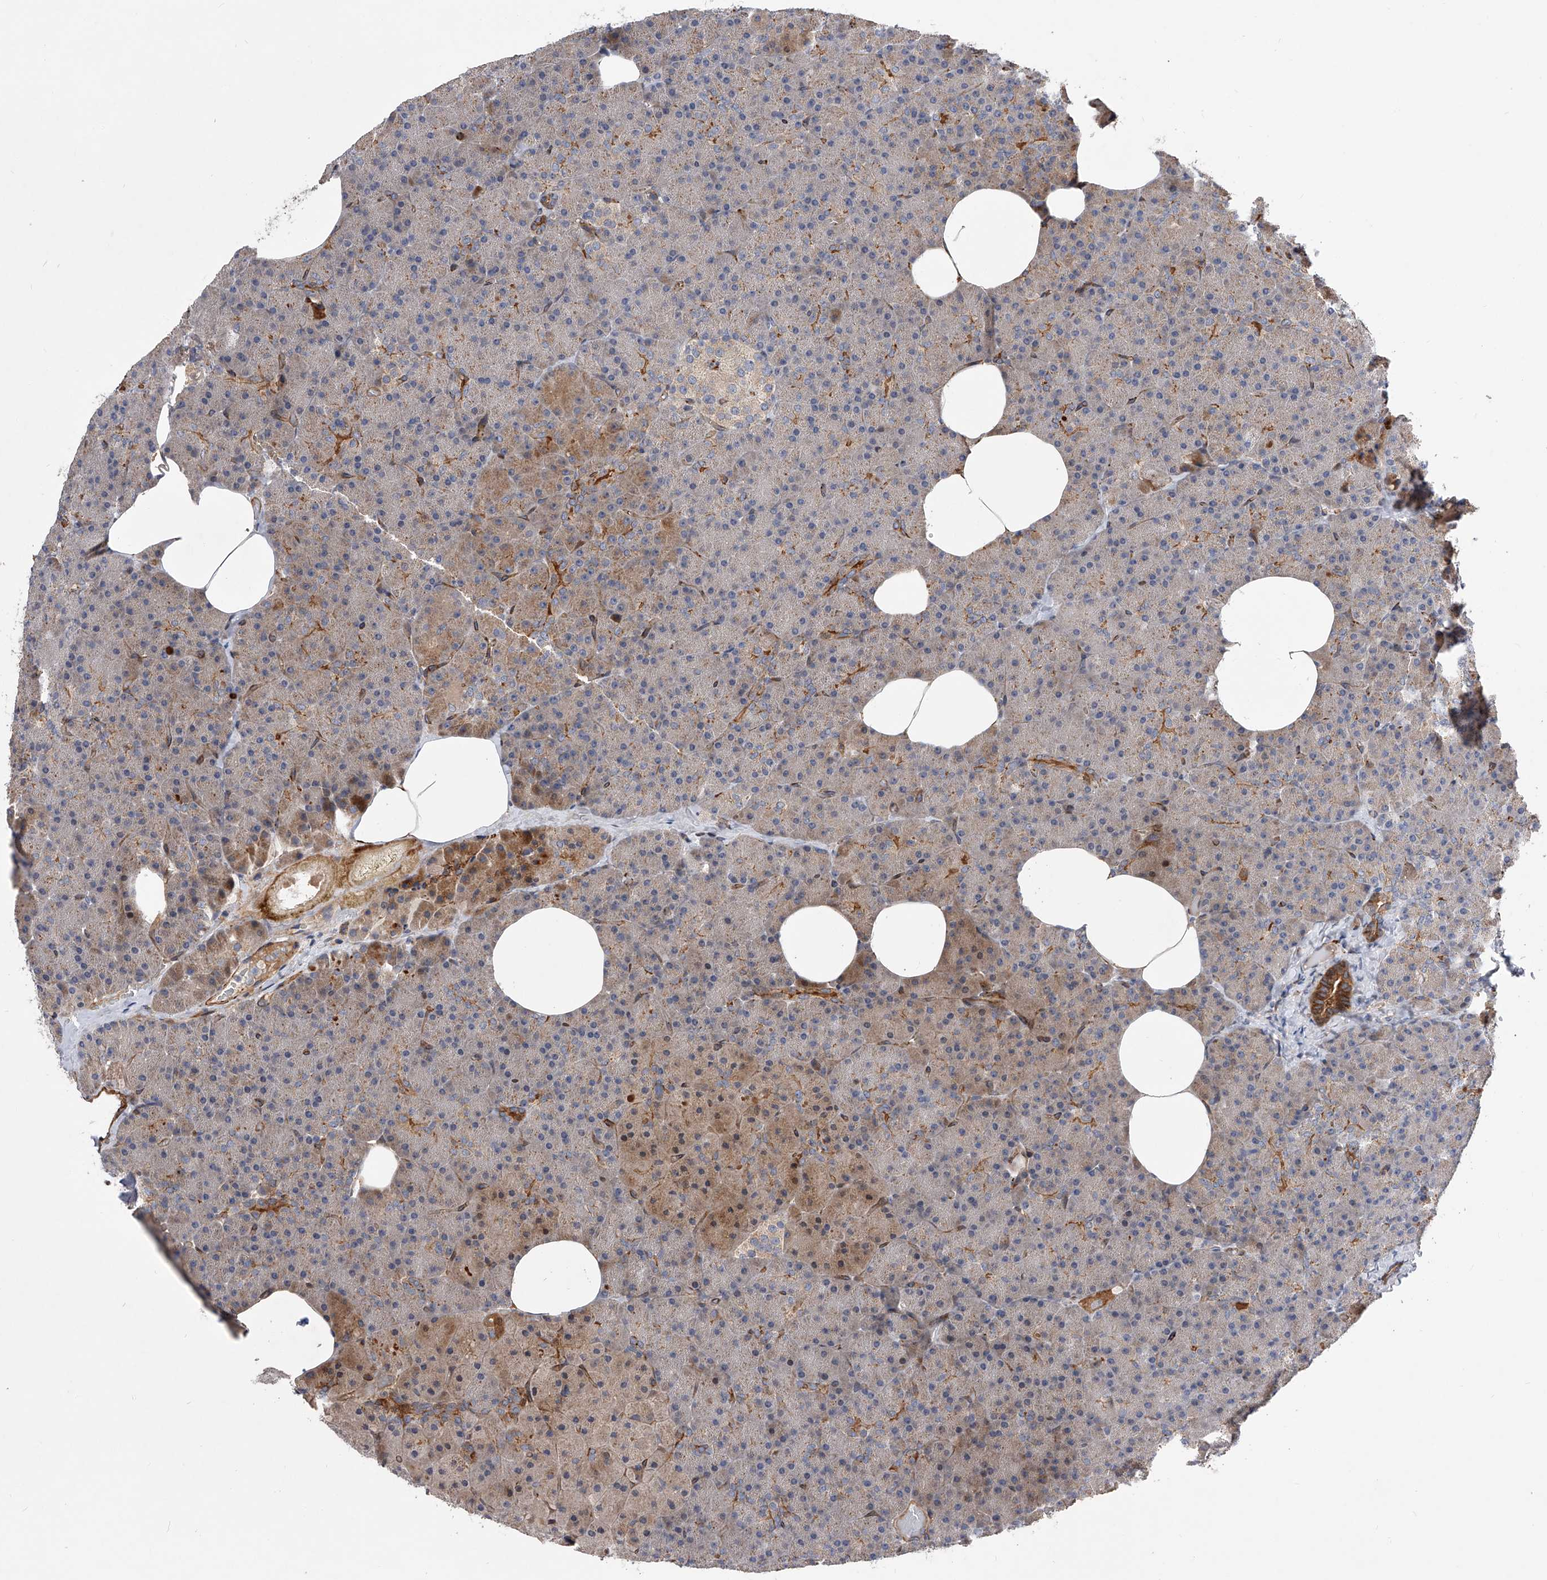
{"staining": {"intensity": "strong", "quantity": "<25%", "location": "cytoplasmic/membranous"}, "tissue": "pancreas", "cell_type": "Exocrine glandular cells", "image_type": "normal", "snomed": [{"axis": "morphology", "description": "Normal tissue, NOS"}, {"axis": "morphology", "description": "Carcinoid, malignant, NOS"}, {"axis": "topography", "description": "Pancreas"}], "caption": "IHC of normal pancreas exhibits medium levels of strong cytoplasmic/membranous positivity in about <25% of exocrine glandular cells.", "gene": "PDSS2", "patient": {"sex": "female", "age": 35}}